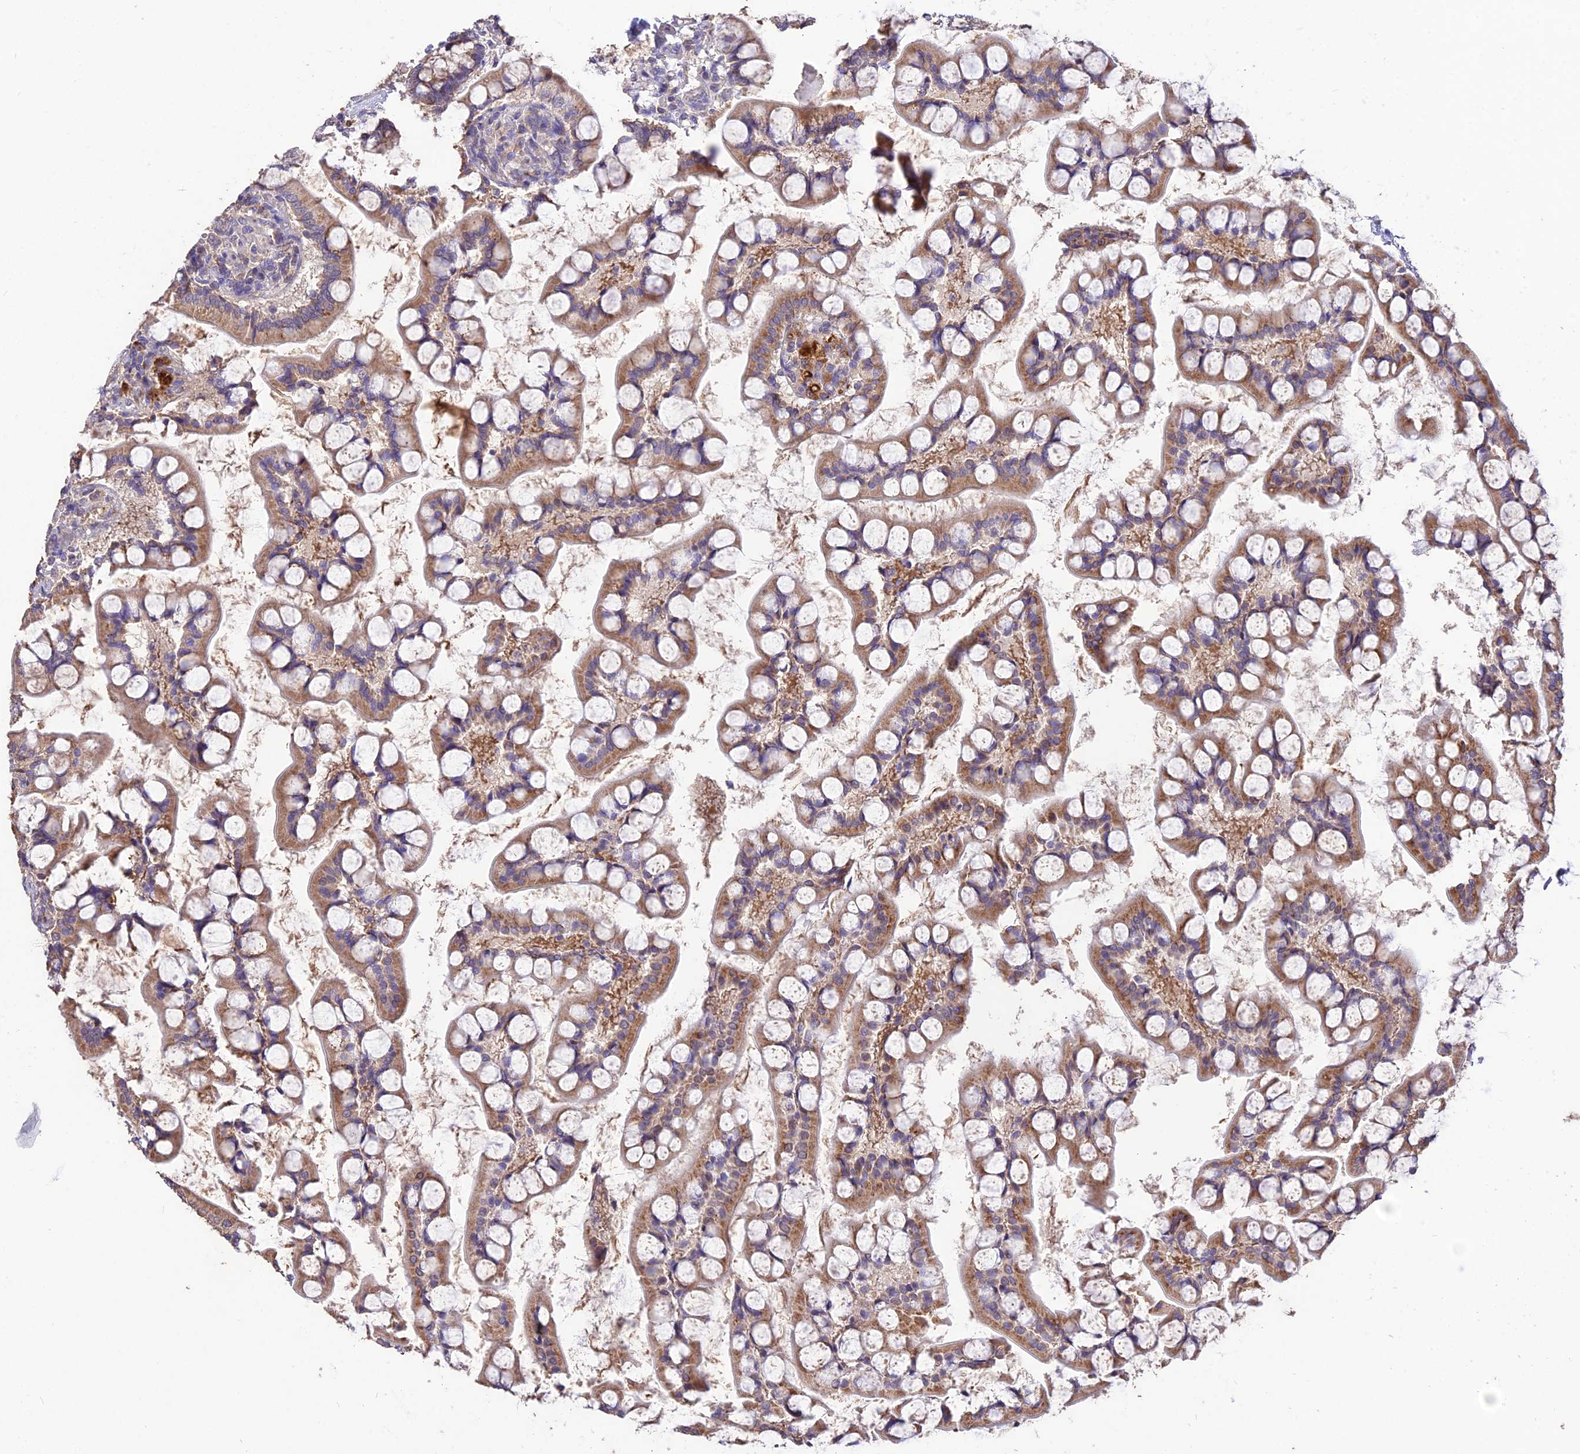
{"staining": {"intensity": "moderate", "quantity": ">75%", "location": "cytoplasmic/membranous"}, "tissue": "small intestine", "cell_type": "Glandular cells", "image_type": "normal", "snomed": [{"axis": "morphology", "description": "Normal tissue, NOS"}, {"axis": "topography", "description": "Small intestine"}], "caption": "Immunohistochemistry micrograph of unremarkable small intestine: small intestine stained using immunohistochemistry exhibits medium levels of moderate protein expression localized specifically in the cytoplasmic/membranous of glandular cells, appearing as a cytoplasmic/membranous brown color.", "gene": "SDHD", "patient": {"sex": "male", "age": 52}}